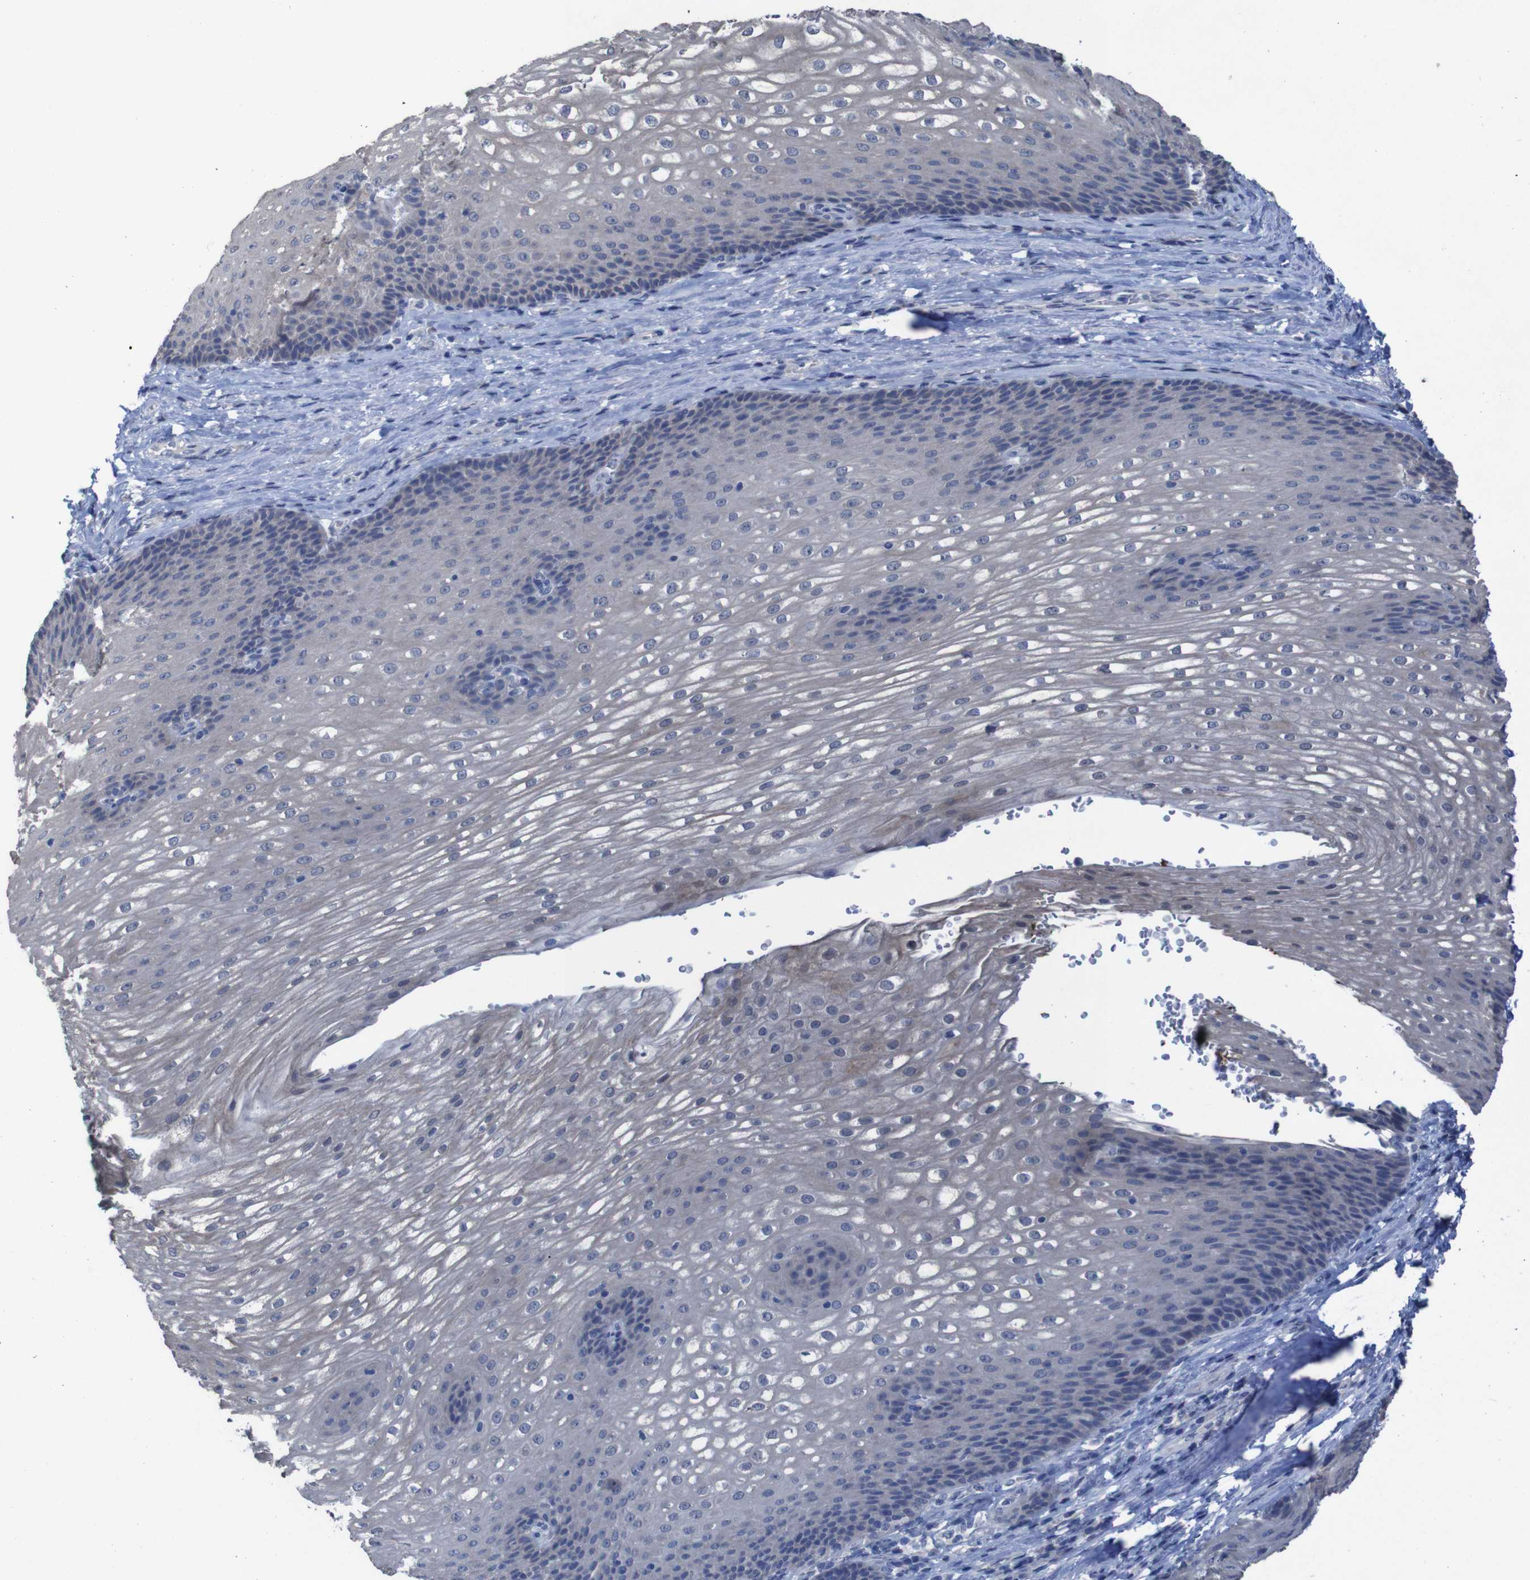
{"staining": {"intensity": "weak", "quantity": "<25%", "location": "cytoplasmic/membranous"}, "tissue": "esophagus", "cell_type": "Squamous epithelial cells", "image_type": "normal", "snomed": [{"axis": "morphology", "description": "Normal tissue, NOS"}, {"axis": "topography", "description": "Esophagus"}], "caption": "Immunohistochemistry (IHC) of benign esophagus displays no expression in squamous epithelial cells.", "gene": "CLDN18", "patient": {"sex": "male", "age": 48}}